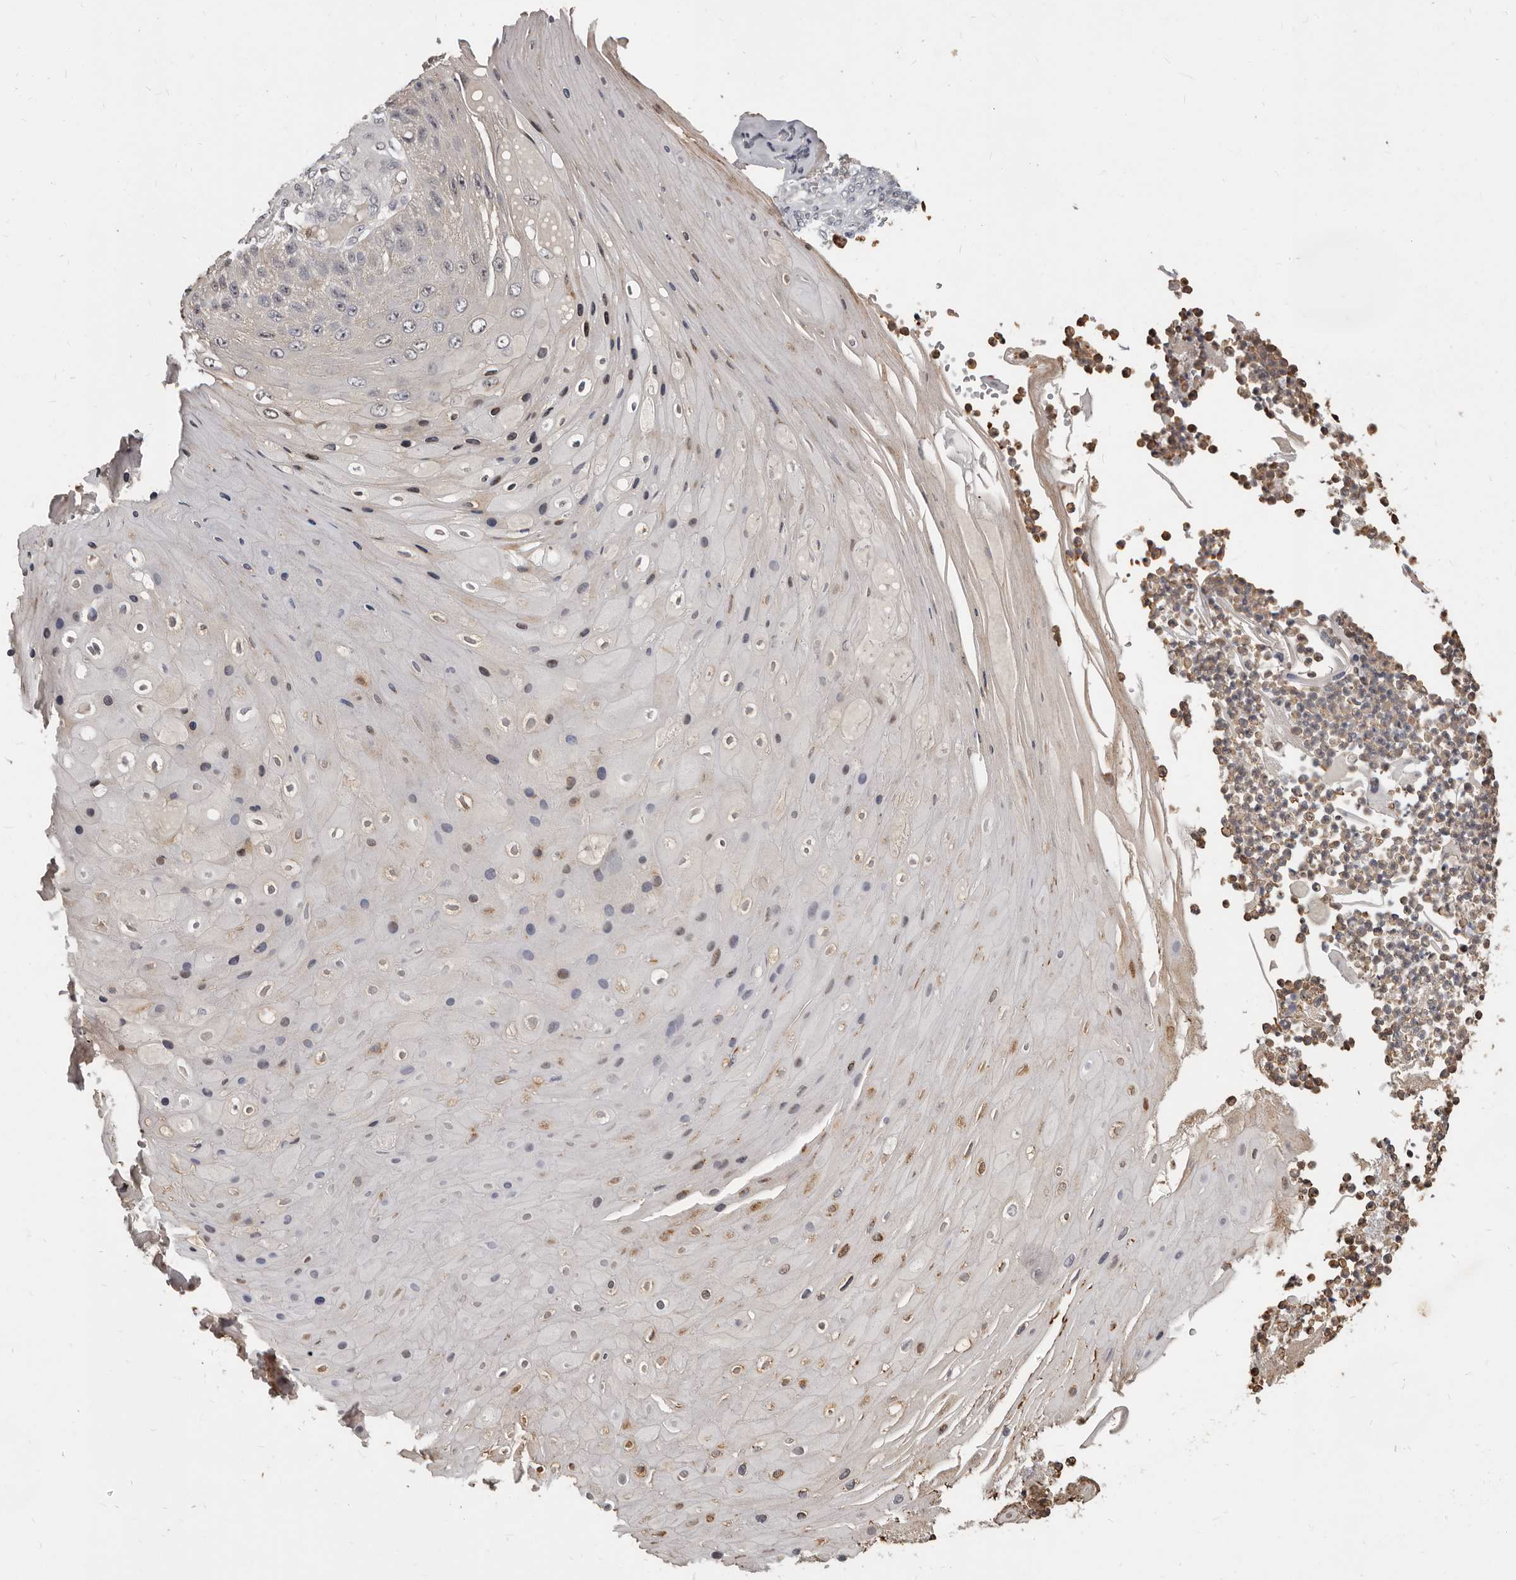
{"staining": {"intensity": "weak", "quantity": "<25%", "location": "cytoplasmic/membranous"}, "tissue": "skin cancer", "cell_type": "Tumor cells", "image_type": "cancer", "snomed": [{"axis": "morphology", "description": "Squamous cell carcinoma, NOS"}, {"axis": "topography", "description": "Skin"}], "caption": "DAB (3,3'-diaminobenzidine) immunohistochemical staining of human skin cancer (squamous cell carcinoma) exhibits no significant positivity in tumor cells.", "gene": "GPR157", "patient": {"sex": "female", "age": 88}}